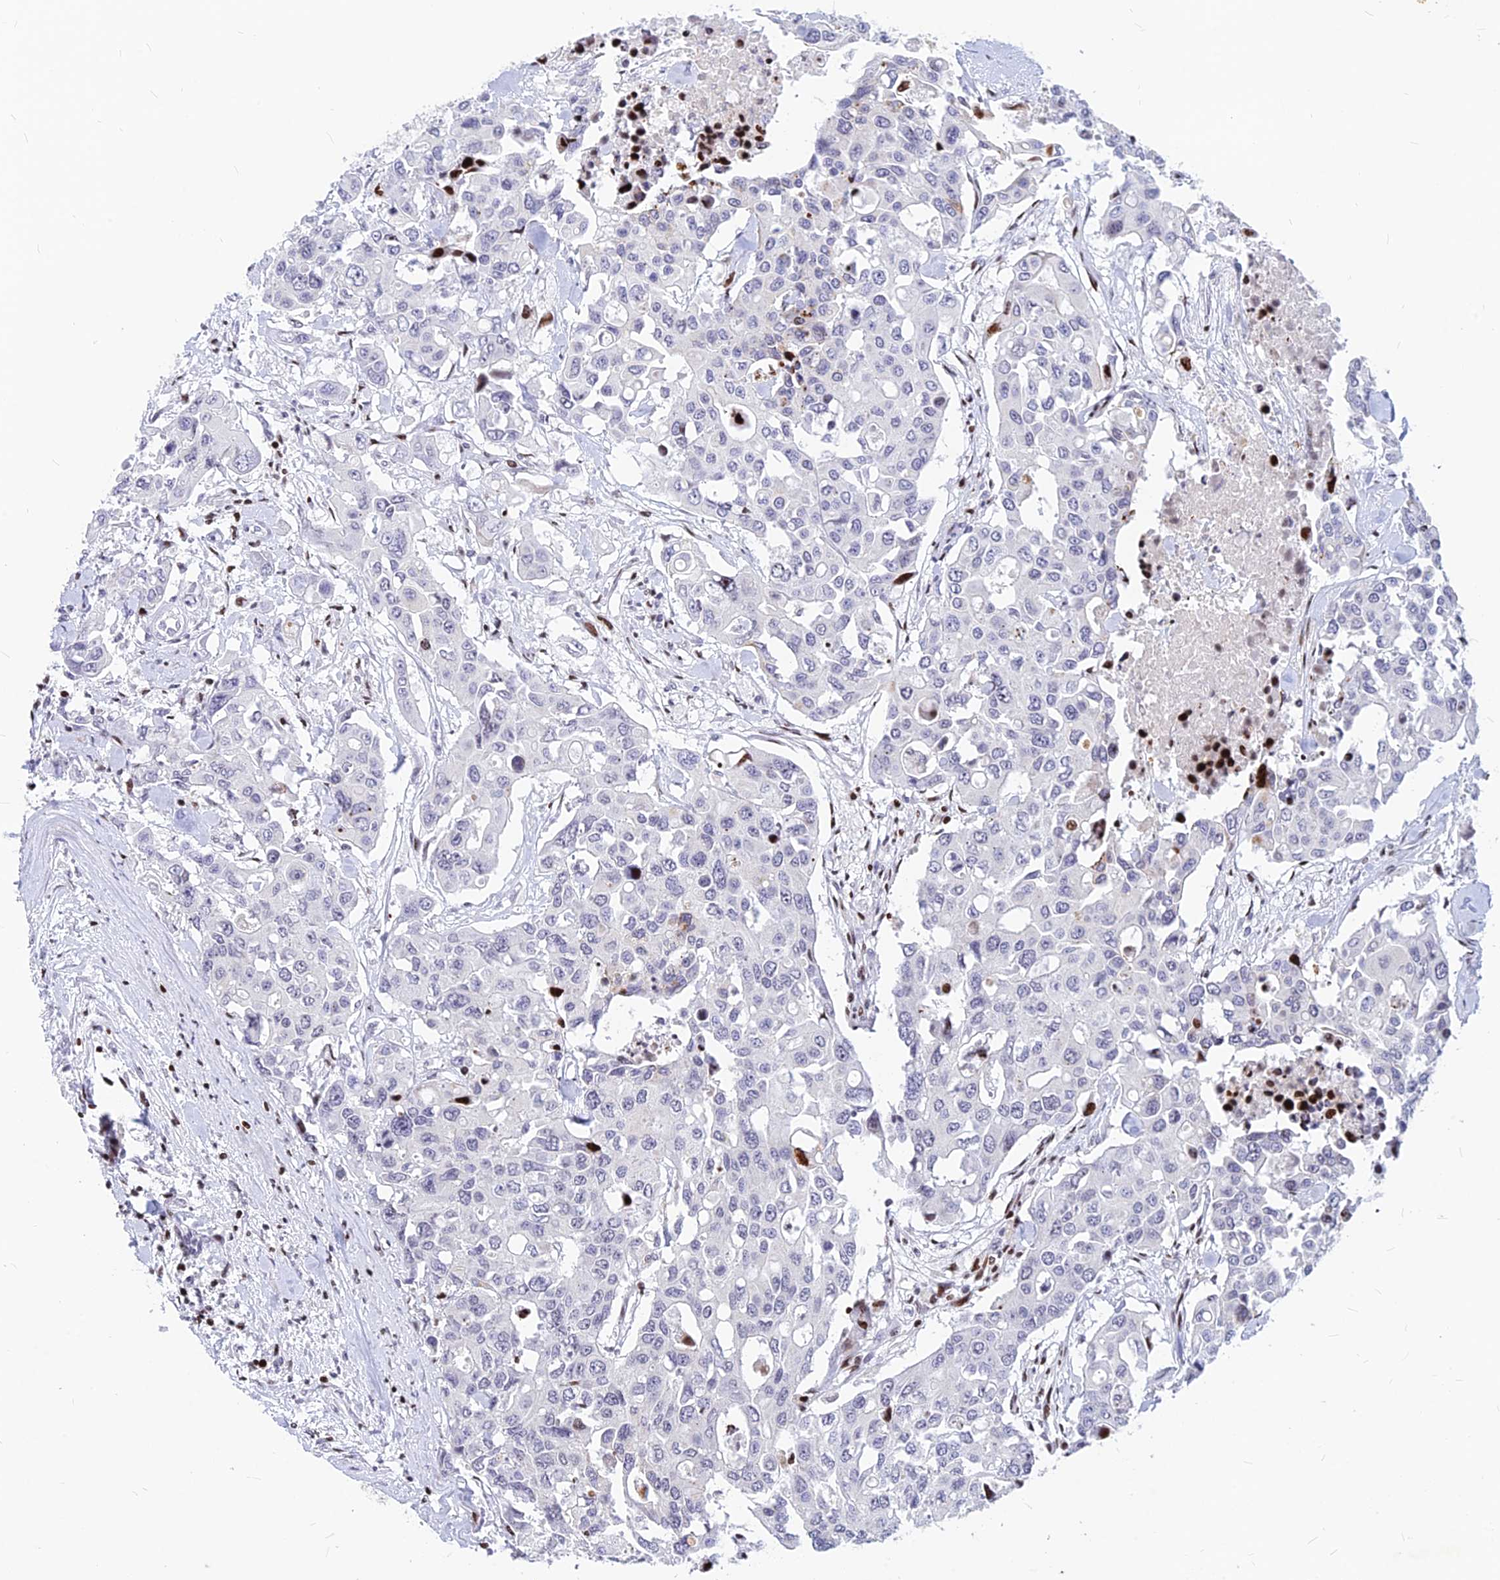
{"staining": {"intensity": "negative", "quantity": "none", "location": "none"}, "tissue": "colorectal cancer", "cell_type": "Tumor cells", "image_type": "cancer", "snomed": [{"axis": "morphology", "description": "Adenocarcinoma, NOS"}, {"axis": "topography", "description": "Colon"}], "caption": "Human colorectal cancer stained for a protein using immunohistochemistry (IHC) displays no positivity in tumor cells.", "gene": "PRPS1", "patient": {"sex": "male", "age": 77}}